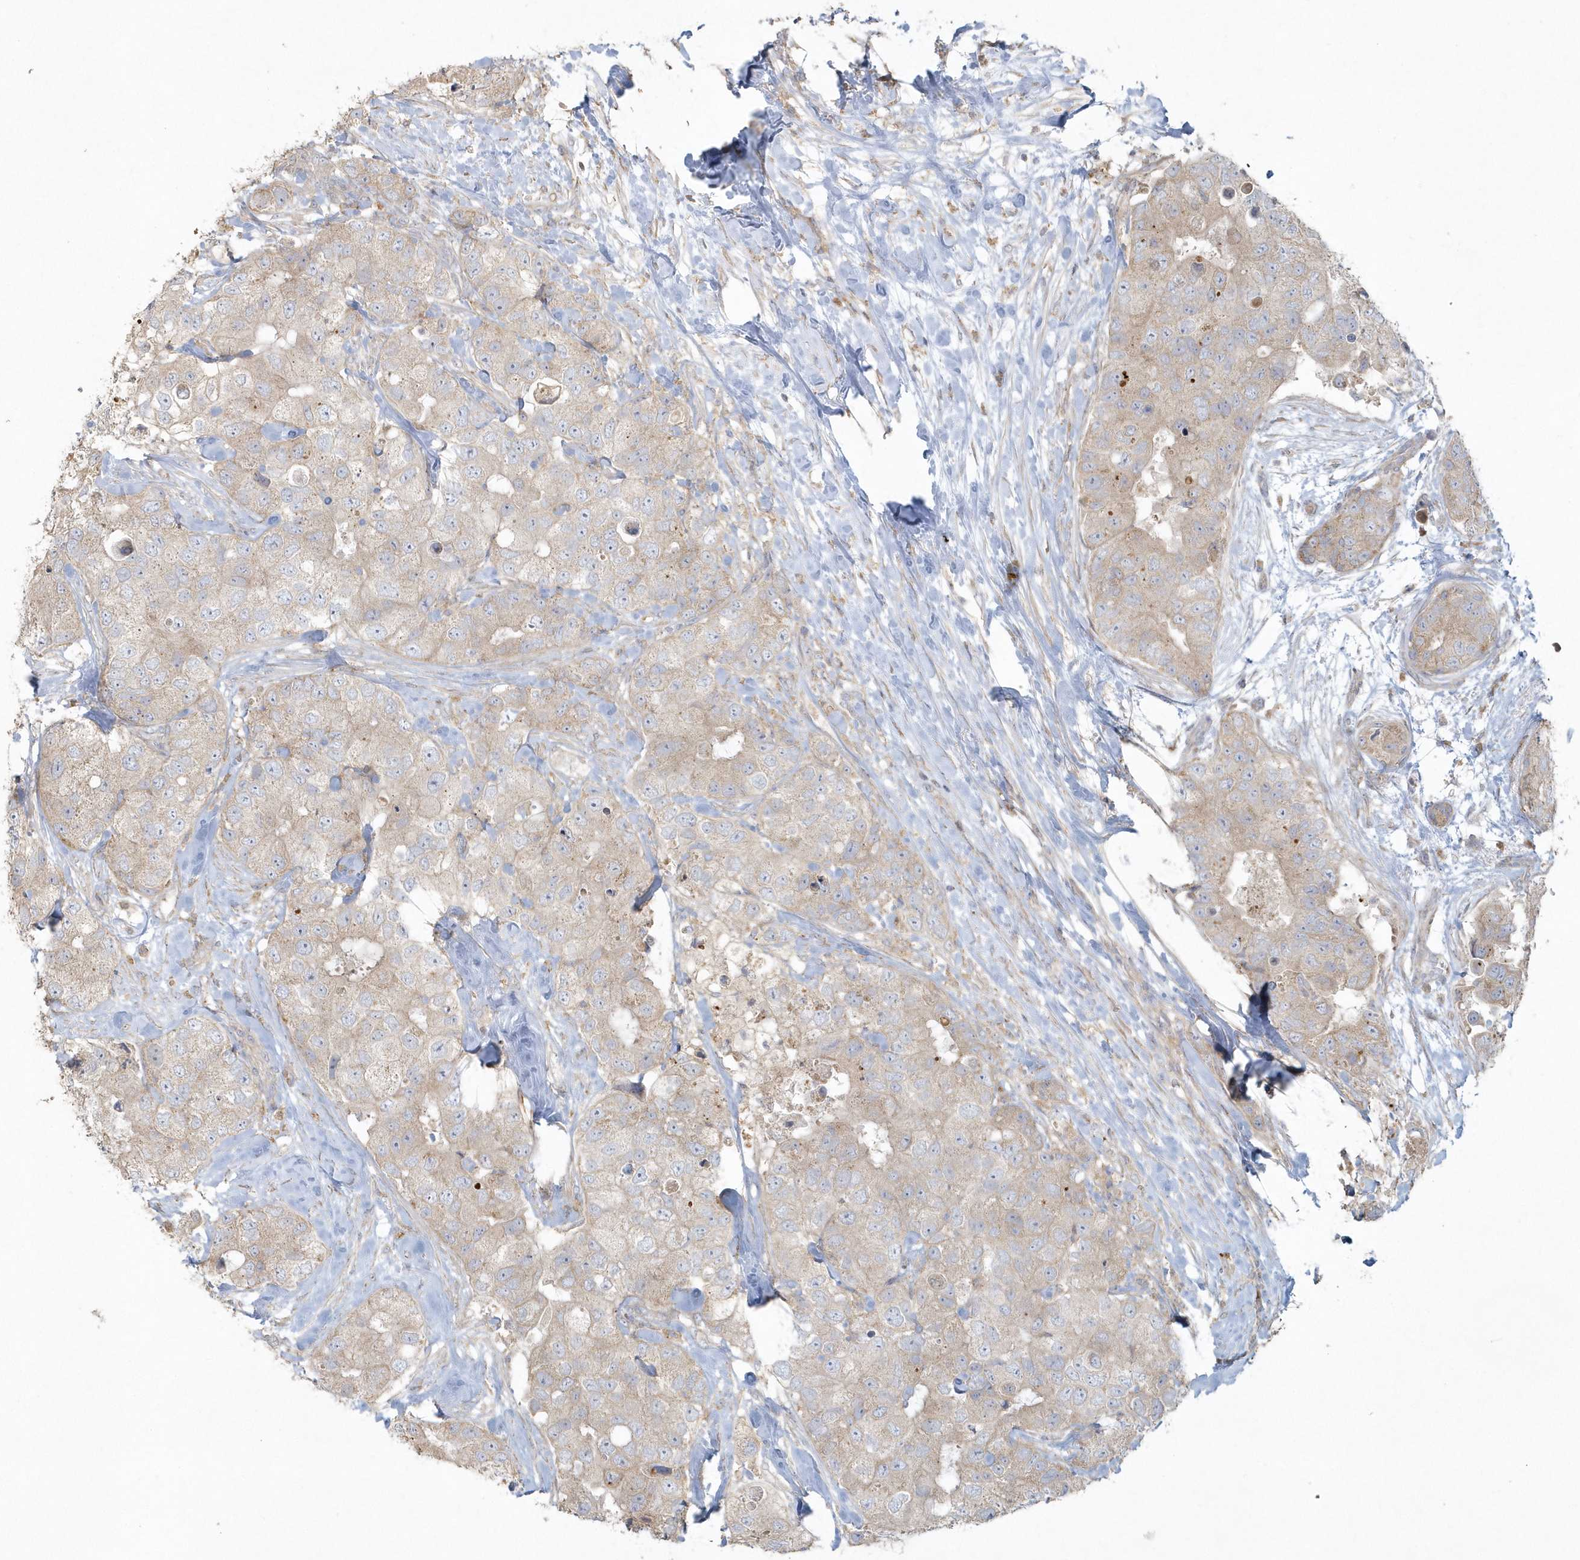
{"staining": {"intensity": "weak", "quantity": "<25%", "location": "cytoplasmic/membranous"}, "tissue": "breast cancer", "cell_type": "Tumor cells", "image_type": "cancer", "snomed": [{"axis": "morphology", "description": "Duct carcinoma"}, {"axis": "topography", "description": "Breast"}], "caption": "Tumor cells are negative for brown protein staining in breast cancer (intraductal carcinoma).", "gene": "BLTP3A", "patient": {"sex": "female", "age": 62}}